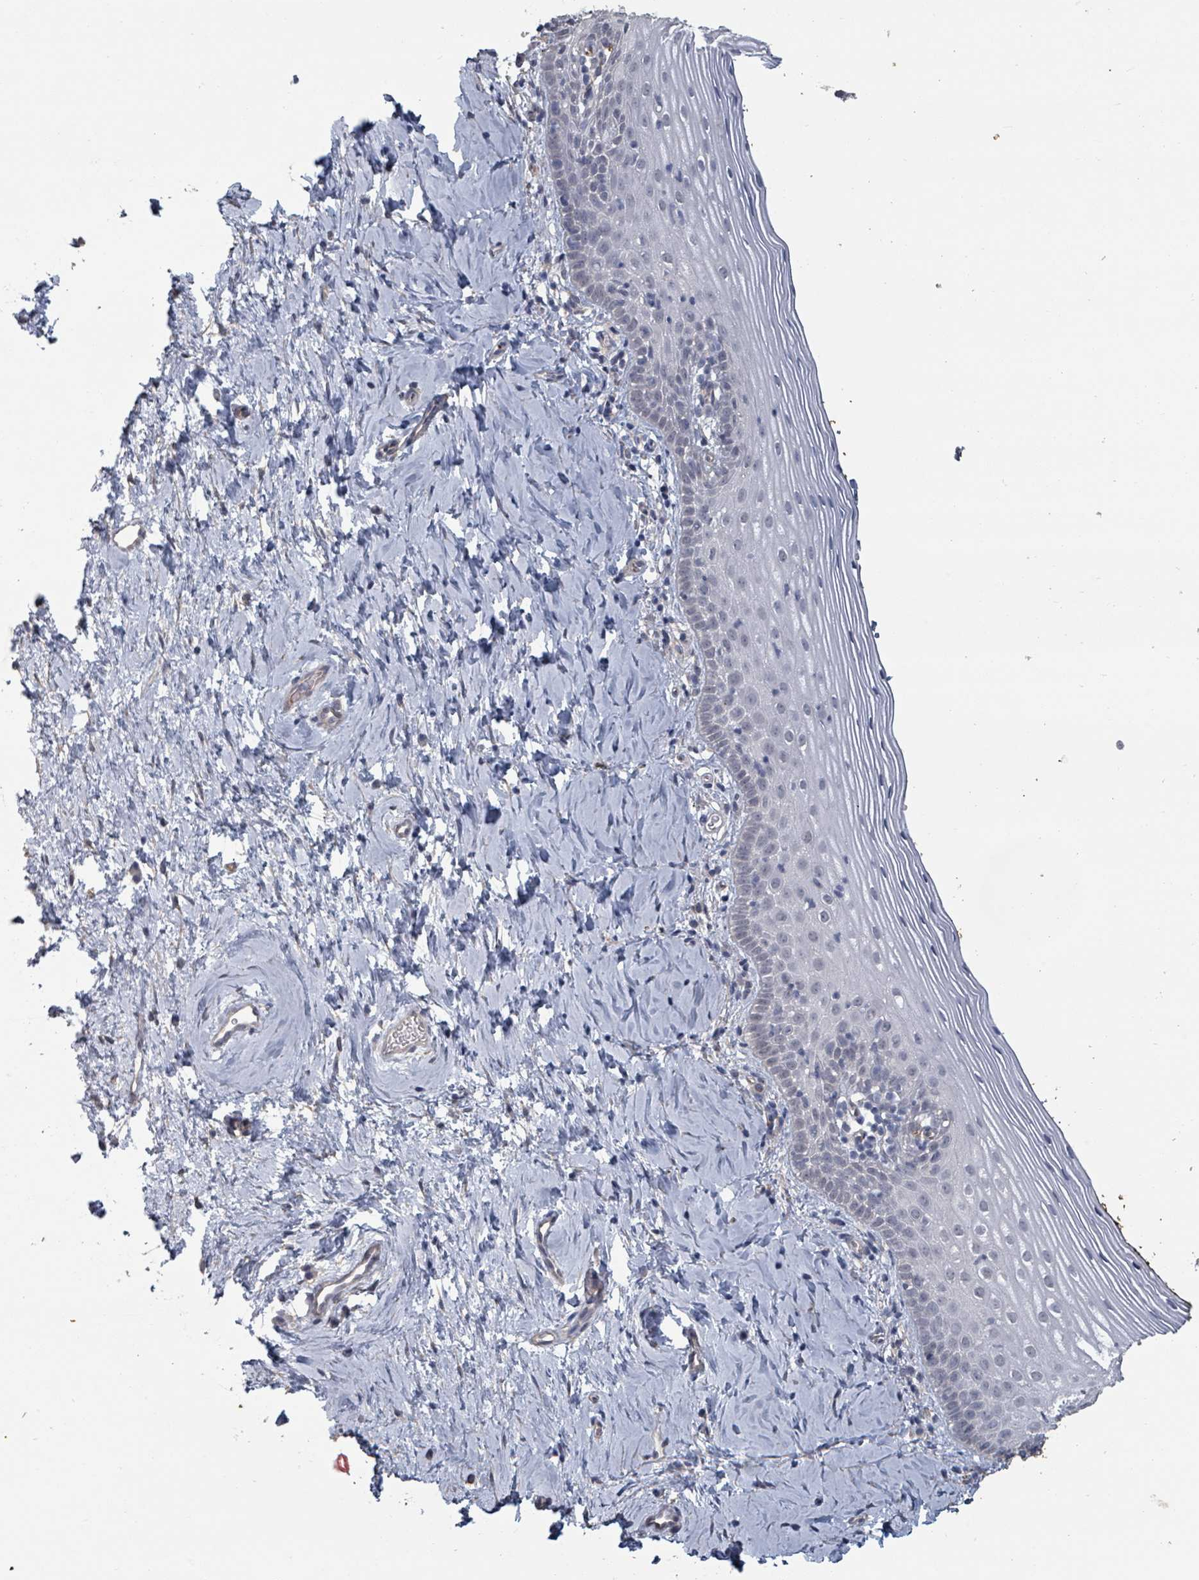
{"staining": {"intensity": "negative", "quantity": "none", "location": "none"}, "tissue": "cervix", "cell_type": "Glandular cells", "image_type": "normal", "snomed": [{"axis": "morphology", "description": "Normal tissue, NOS"}, {"axis": "topography", "description": "Cervix"}], "caption": "A photomicrograph of human cervix is negative for staining in glandular cells. The staining was performed using DAB (3,3'-diaminobenzidine) to visualize the protein expression in brown, while the nuclei were stained in blue with hematoxylin (Magnification: 20x).", "gene": "PLAUR", "patient": {"sex": "female", "age": 44}}